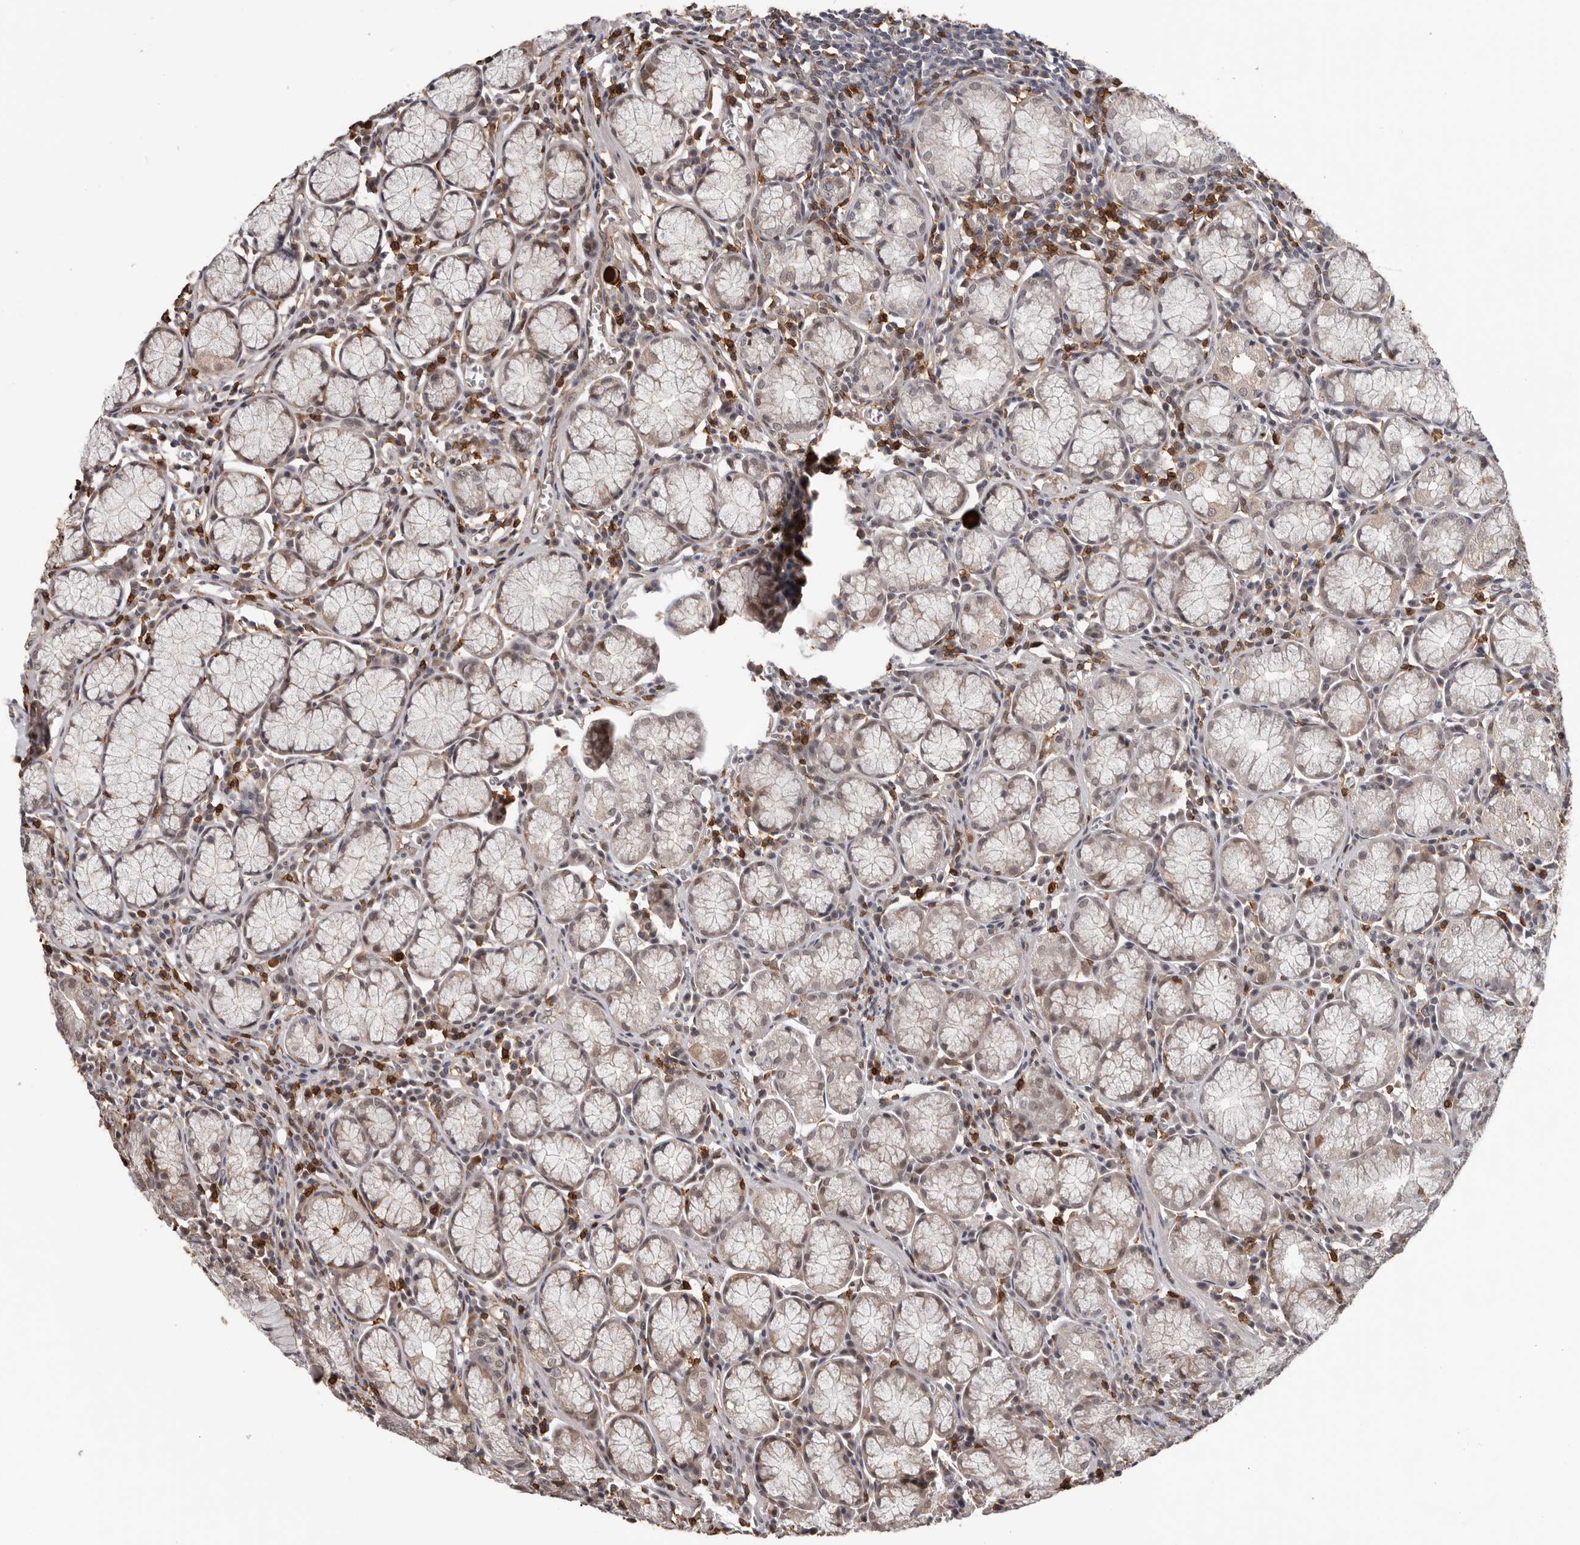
{"staining": {"intensity": "weak", "quantity": "<25%", "location": "cytoplasmic/membranous,nuclear"}, "tissue": "stomach", "cell_type": "Glandular cells", "image_type": "normal", "snomed": [{"axis": "morphology", "description": "Normal tissue, NOS"}, {"axis": "topography", "description": "Stomach"}], "caption": "Immunohistochemistry photomicrograph of normal stomach: stomach stained with DAB (3,3'-diaminobenzidine) shows no significant protein expression in glandular cells.", "gene": "PRR12", "patient": {"sex": "male", "age": 55}}